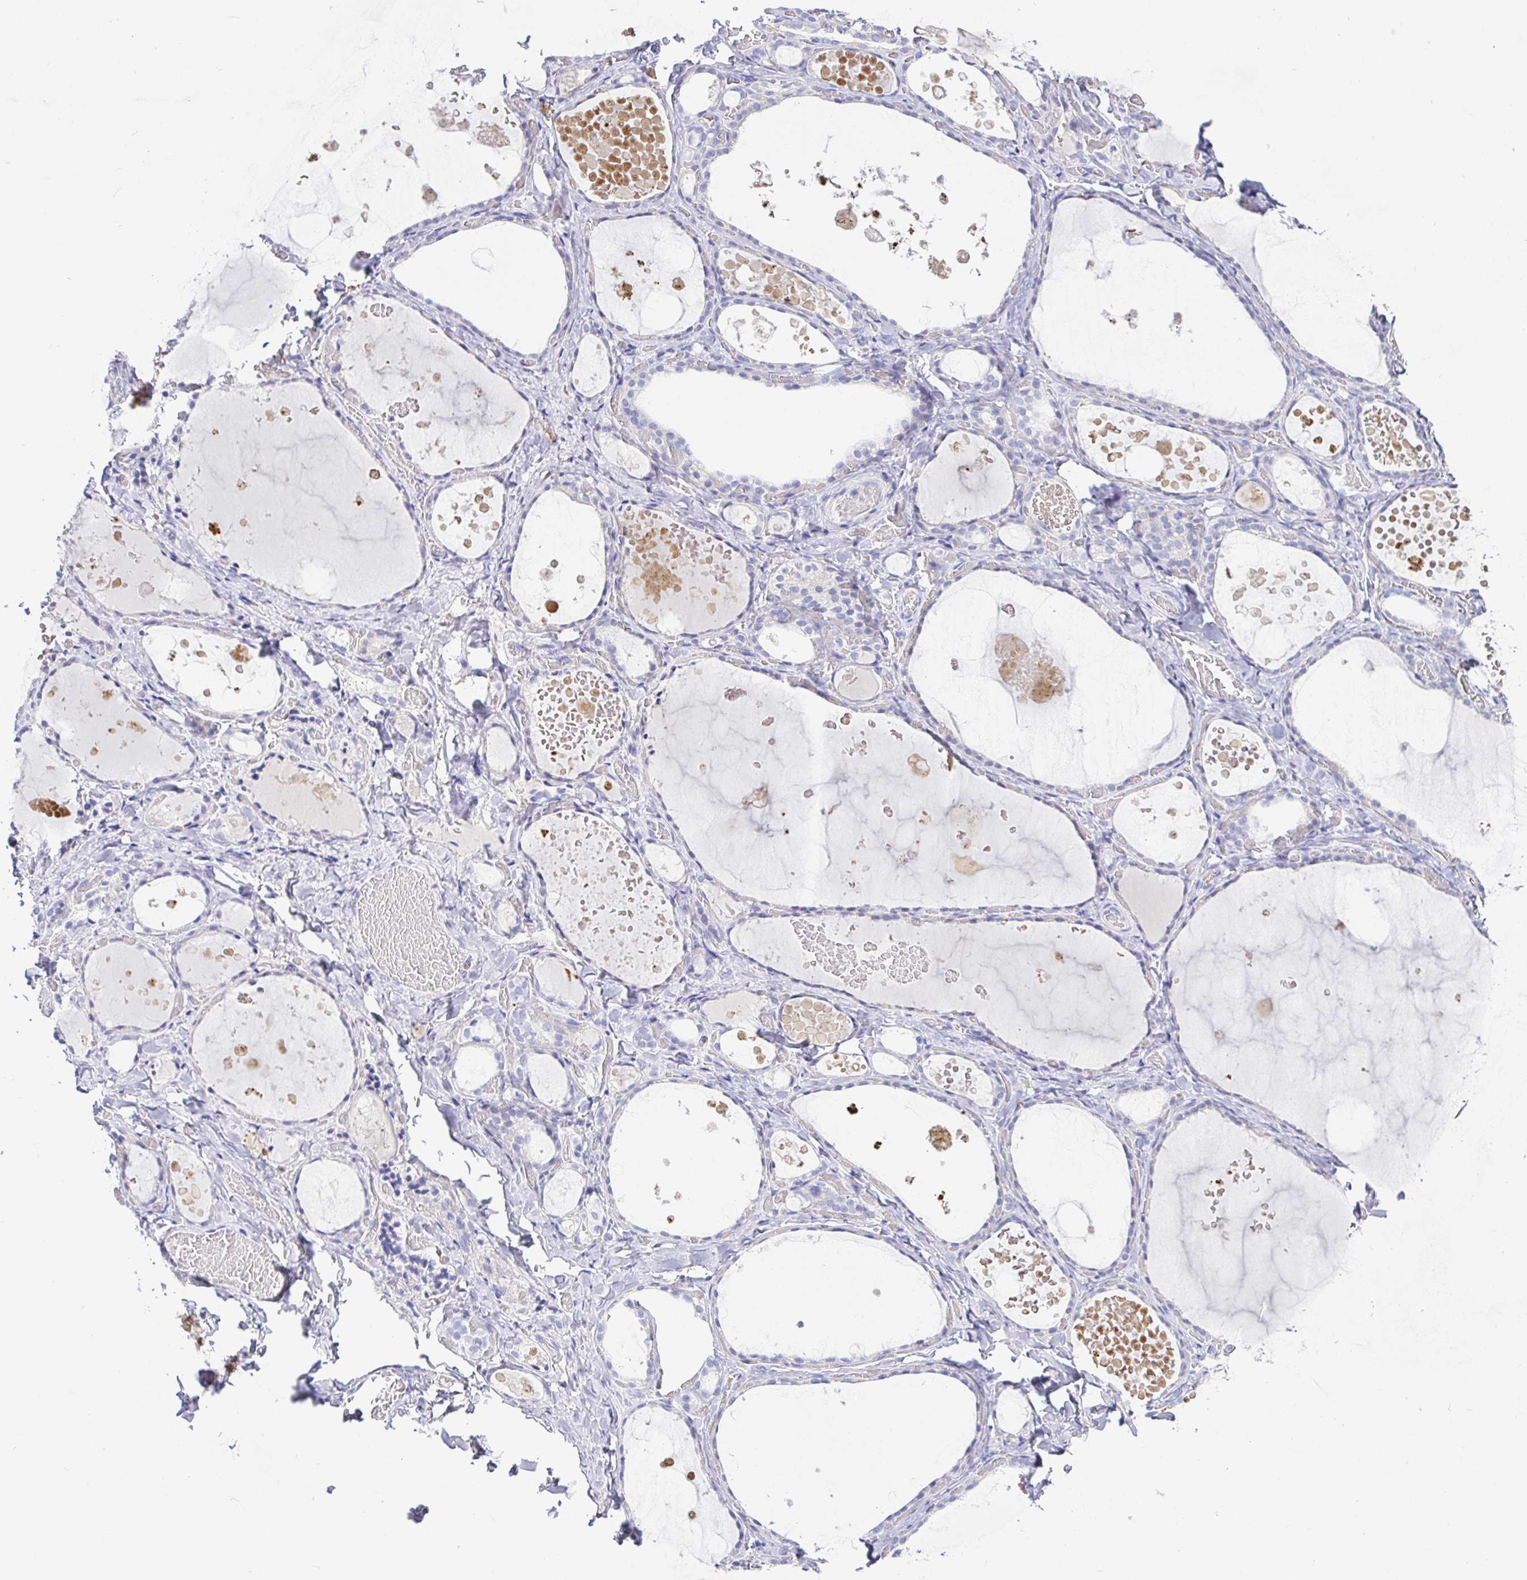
{"staining": {"intensity": "negative", "quantity": "none", "location": "none"}, "tissue": "thyroid gland", "cell_type": "Glandular cells", "image_type": "normal", "snomed": [{"axis": "morphology", "description": "Normal tissue, NOS"}, {"axis": "topography", "description": "Thyroid gland"}], "caption": "A photomicrograph of thyroid gland stained for a protein reveals no brown staining in glandular cells. (DAB (3,3'-diaminobenzidine) immunohistochemistry (IHC) with hematoxylin counter stain).", "gene": "TPTE", "patient": {"sex": "female", "age": 56}}